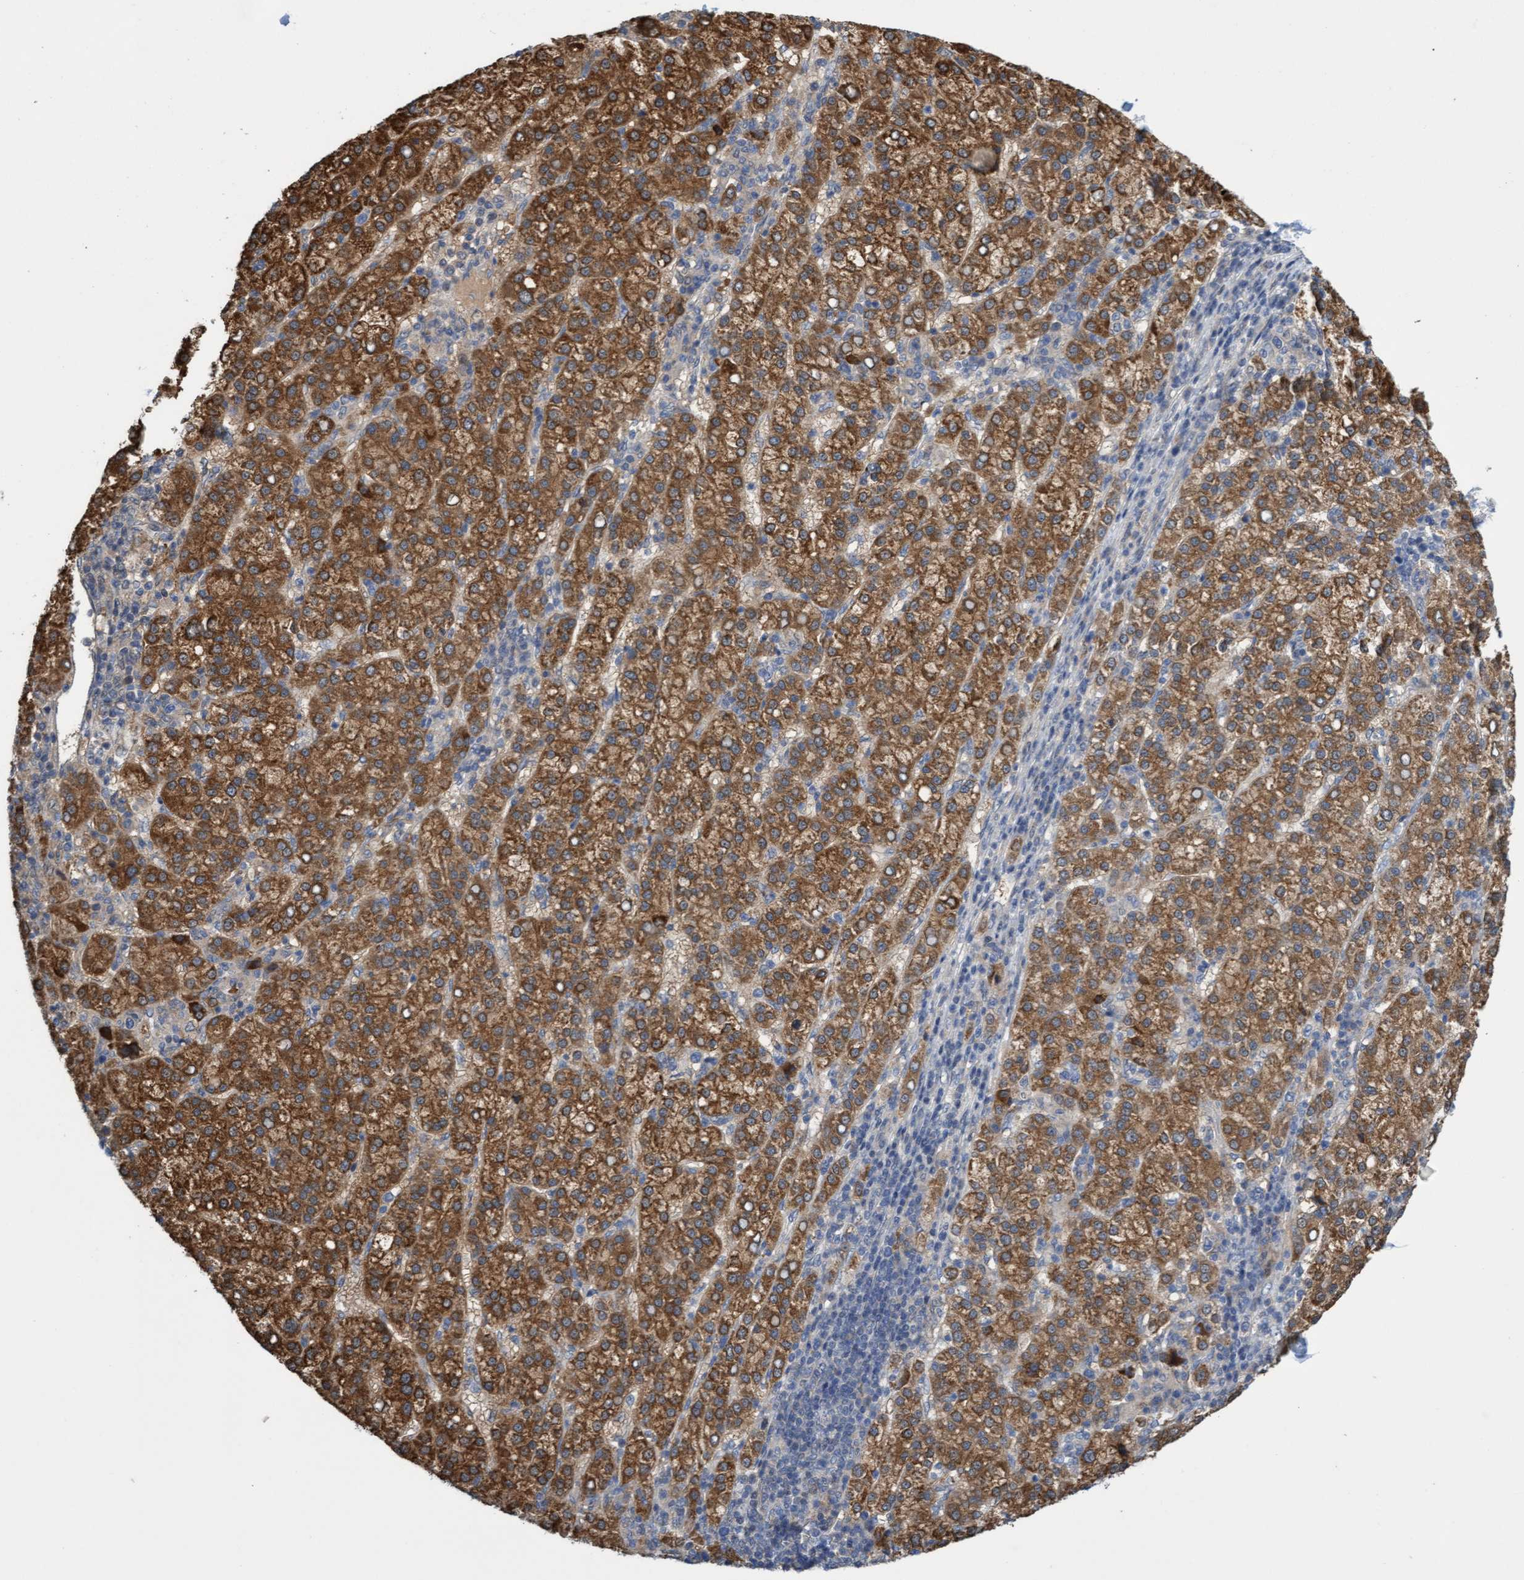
{"staining": {"intensity": "strong", "quantity": ">75%", "location": "cytoplasmic/membranous"}, "tissue": "liver cancer", "cell_type": "Tumor cells", "image_type": "cancer", "snomed": [{"axis": "morphology", "description": "Carcinoma, Hepatocellular, NOS"}, {"axis": "topography", "description": "Liver"}], "caption": "Liver hepatocellular carcinoma stained with IHC reveals strong cytoplasmic/membranous staining in approximately >75% of tumor cells. (DAB IHC with brightfield microscopy, high magnification).", "gene": "ITFG1", "patient": {"sex": "female", "age": 58}}